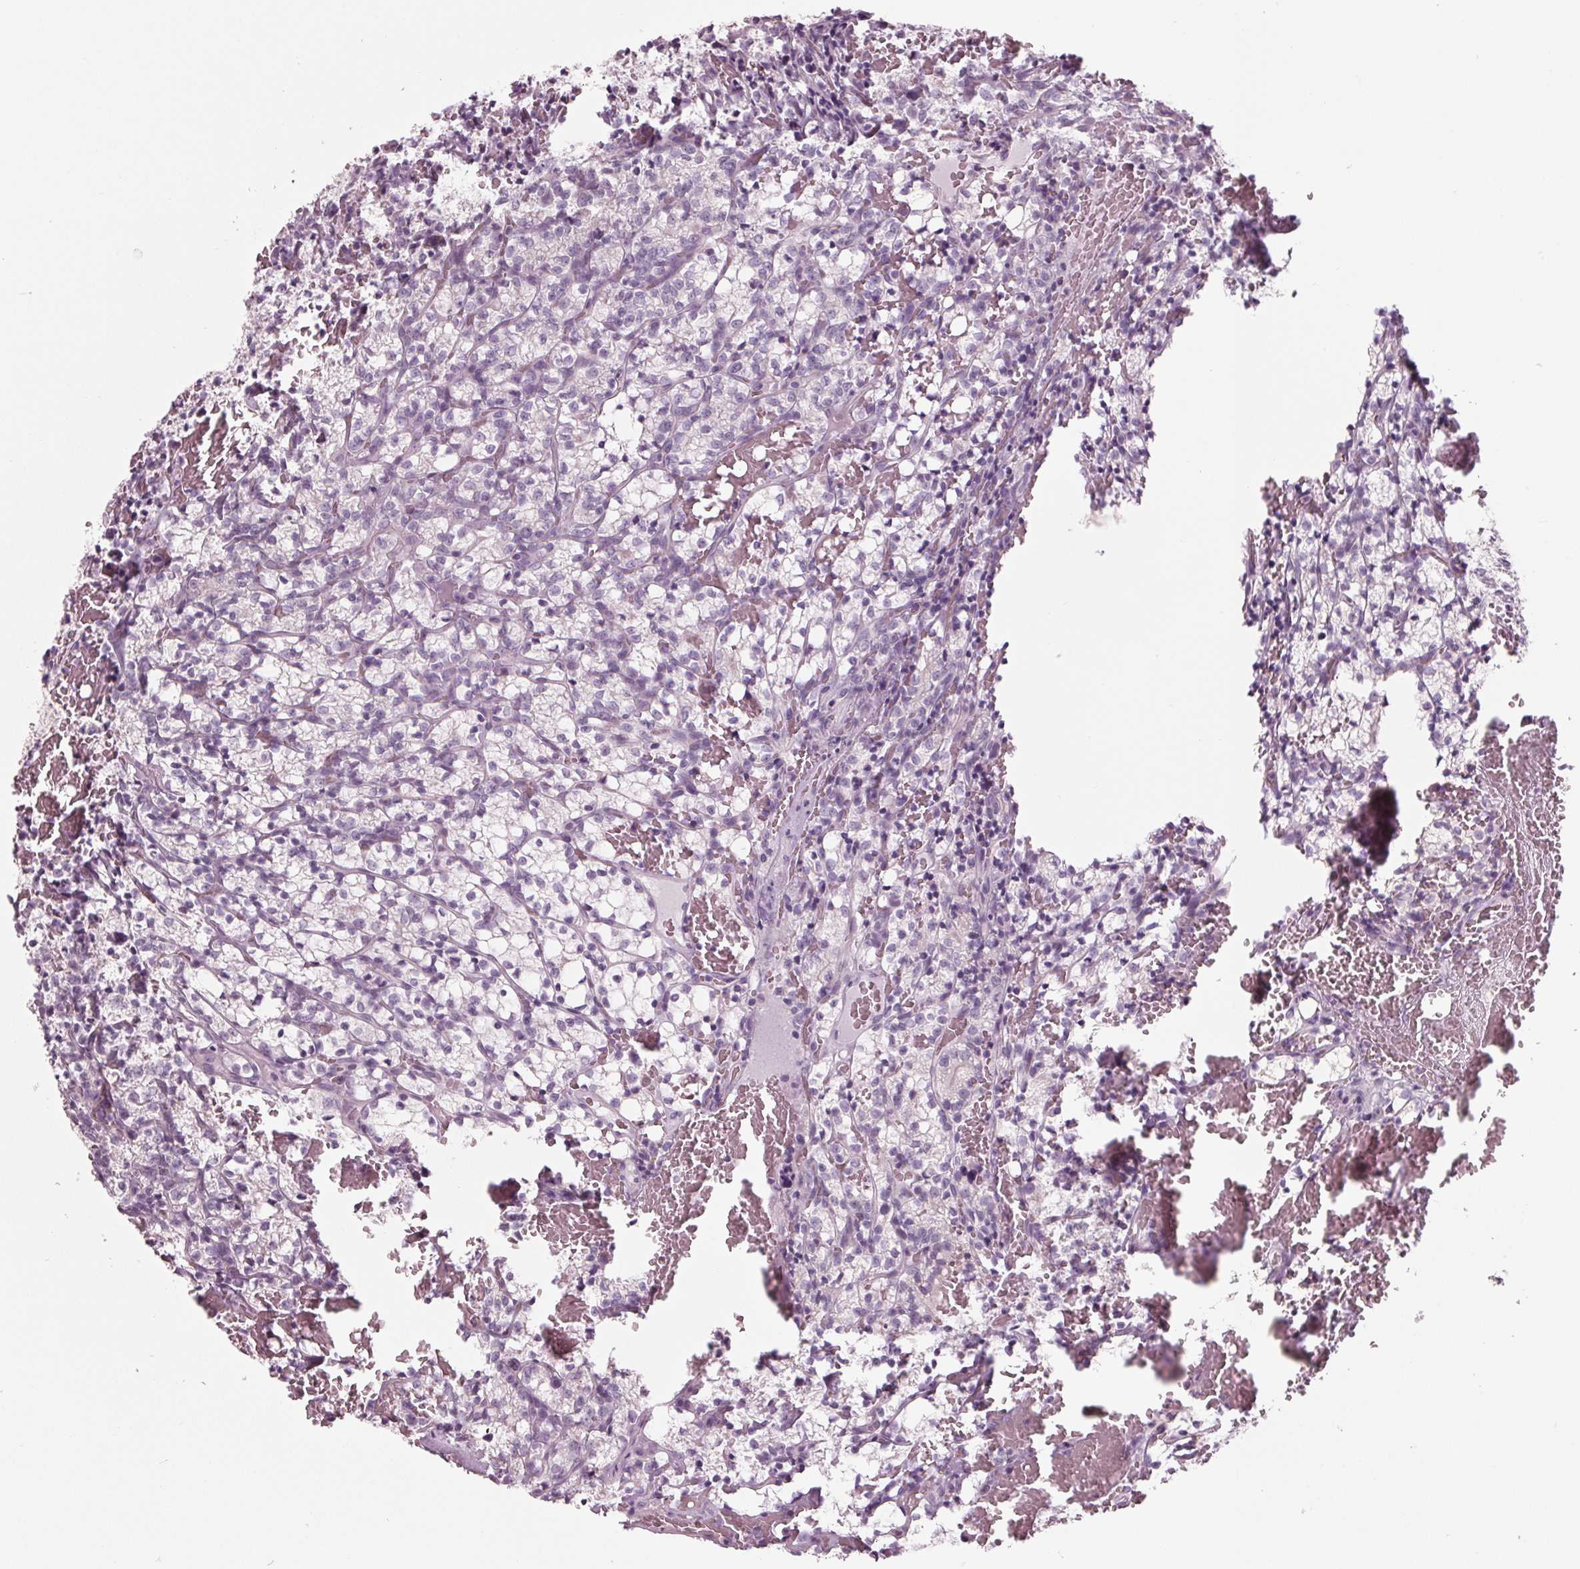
{"staining": {"intensity": "negative", "quantity": "none", "location": "none"}, "tissue": "renal cancer", "cell_type": "Tumor cells", "image_type": "cancer", "snomed": [{"axis": "morphology", "description": "Adenocarcinoma, NOS"}, {"axis": "topography", "description": "Kidney"}], "caption": "High power microscopy image of an immunohistochemistry image of adenocarcinoma (renal), revealing no significant positivity in tumor cells.", "gene": "TNNC2", "patient": {"sex": "female", "age": 69}}